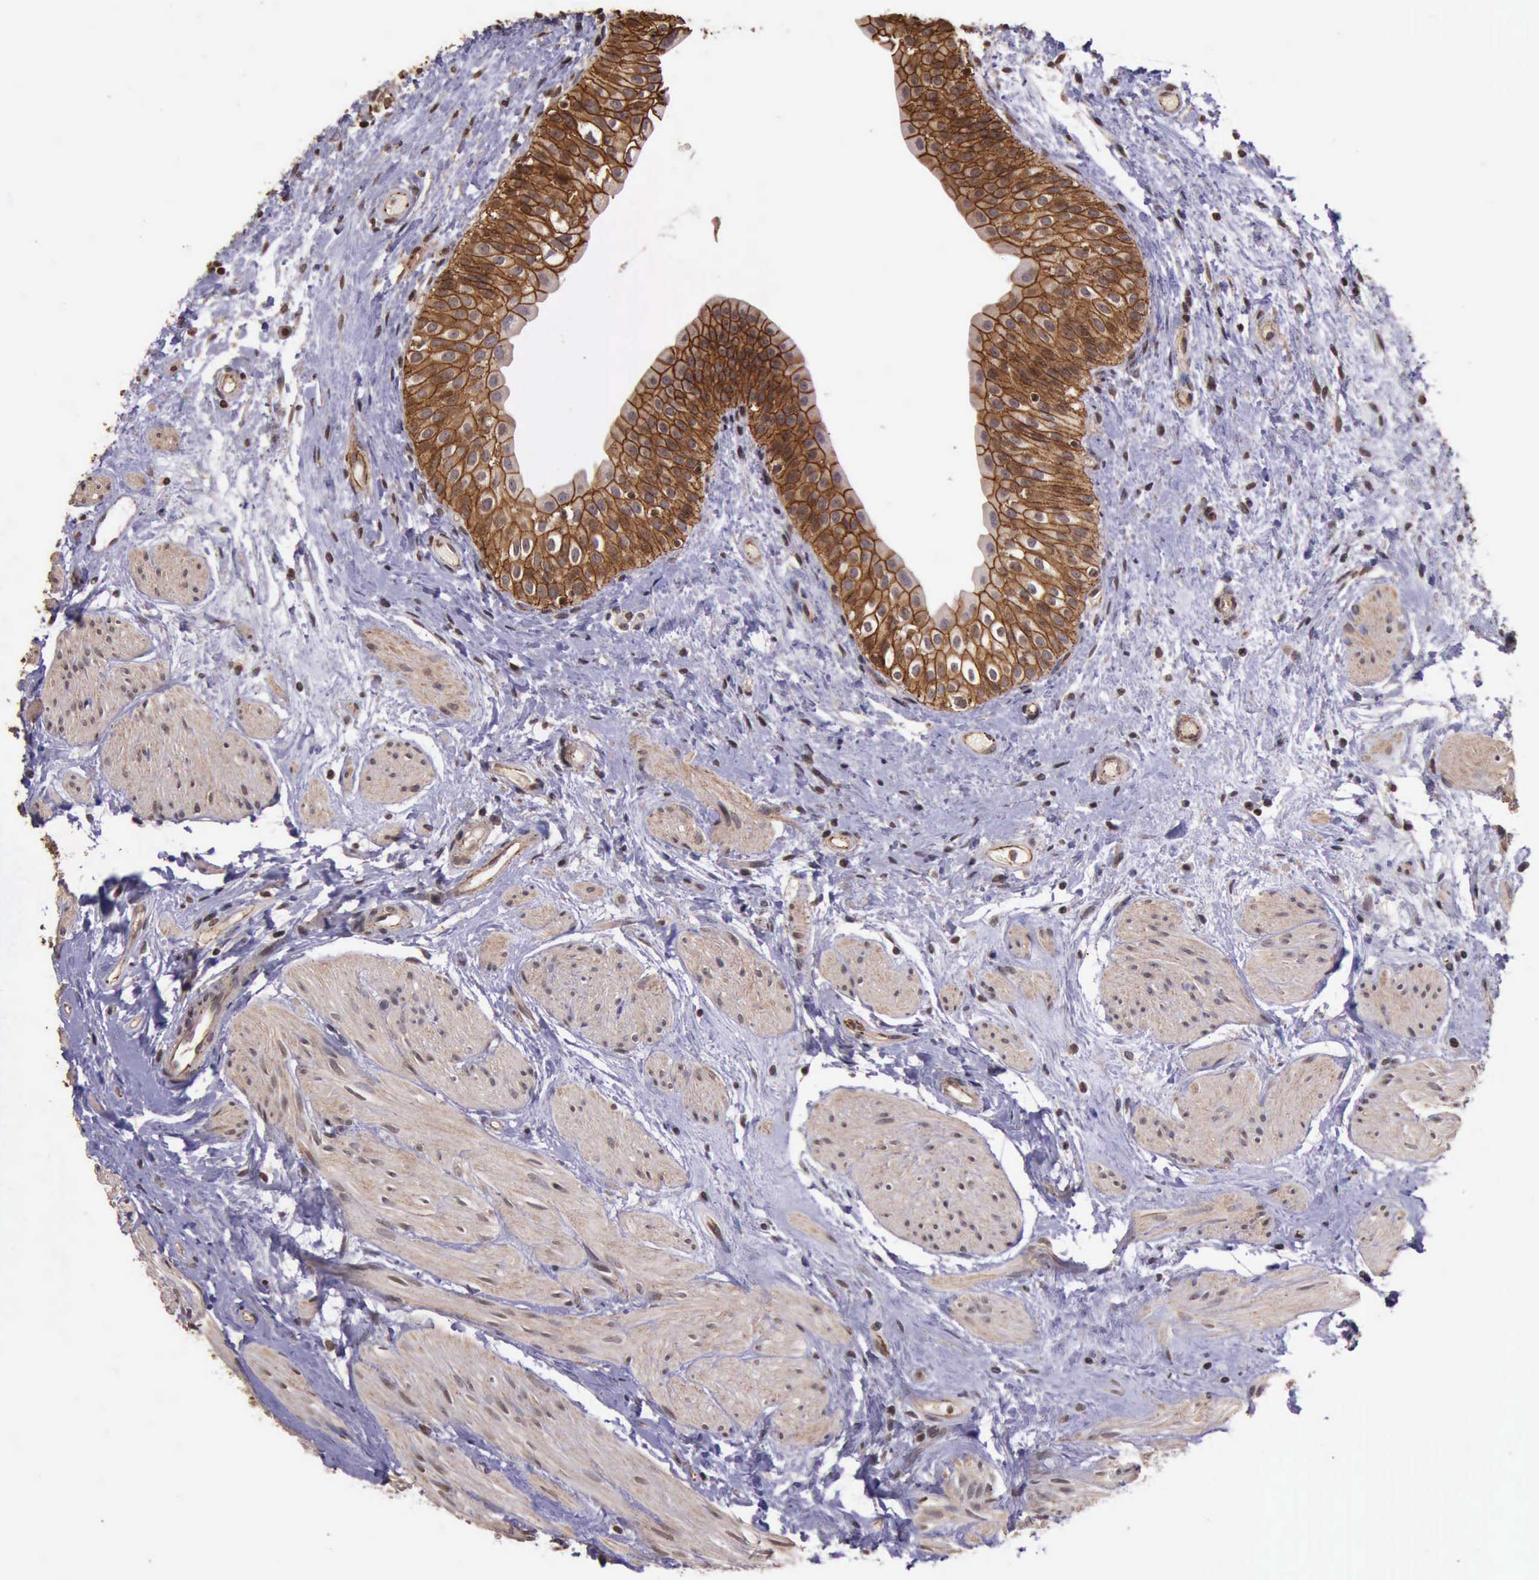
{"staining": {"intensity": "strong", "quantity": ">75%", "location": "cytoplasmic/membranous"}, "tissue": "urinary bladder", "cell_type": "Urothelial cells", "image_type": "normal", "snomed": [{"axis": "morphology", "description": "Normal tissue, NOS"}, {"axis": "topography", "description": "Urinary bladder"}], "caption": "Immunohistochemistry of benign urinary bladder displays high levels of strong cytoplasmic/membranous positivity in approximately >75% of urothelial cells. Nuclei are stained in blue.", "gene": "CTNNB1", "patient": {"sex": "female", "age": 55}}